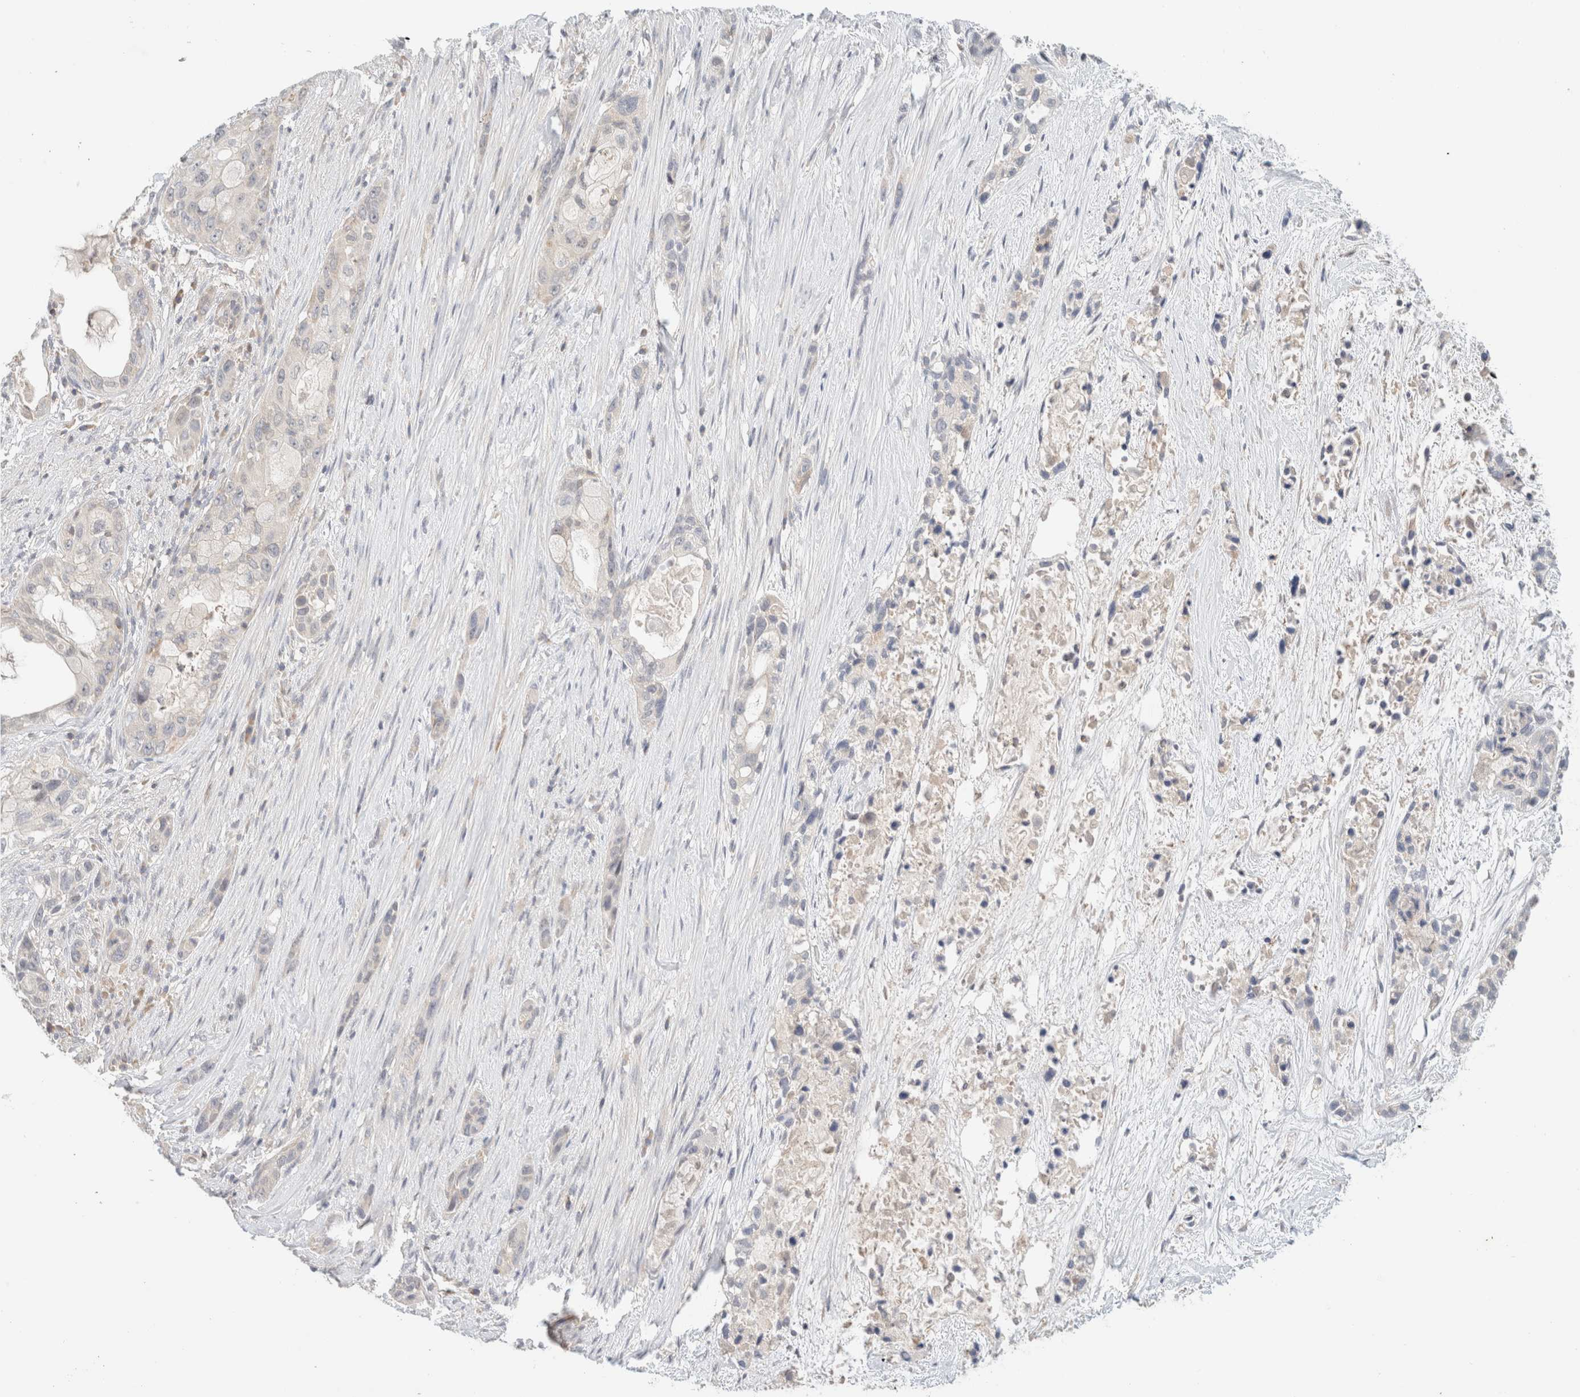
{"staining": {"intensity": "negative", "quantity": "none", "location": "none"}, "tissue": "pancreatic cancer", "cell_type": "Tumor cells", "image_type": "cancer", "snomed": [{"axis": "morphology", "description": "Adenocarcinoma, NOS"}, {"axis": "topography", "description": "Pancreas"}], "caption": "Immunohistochemistry (IHC) photomicrograph of human pancreatic cancer stained for a protein (brown), which exhibits no expression in tumor cells.", "gene": "MRM3", "patient": {"sex": "male", "age": 53}}